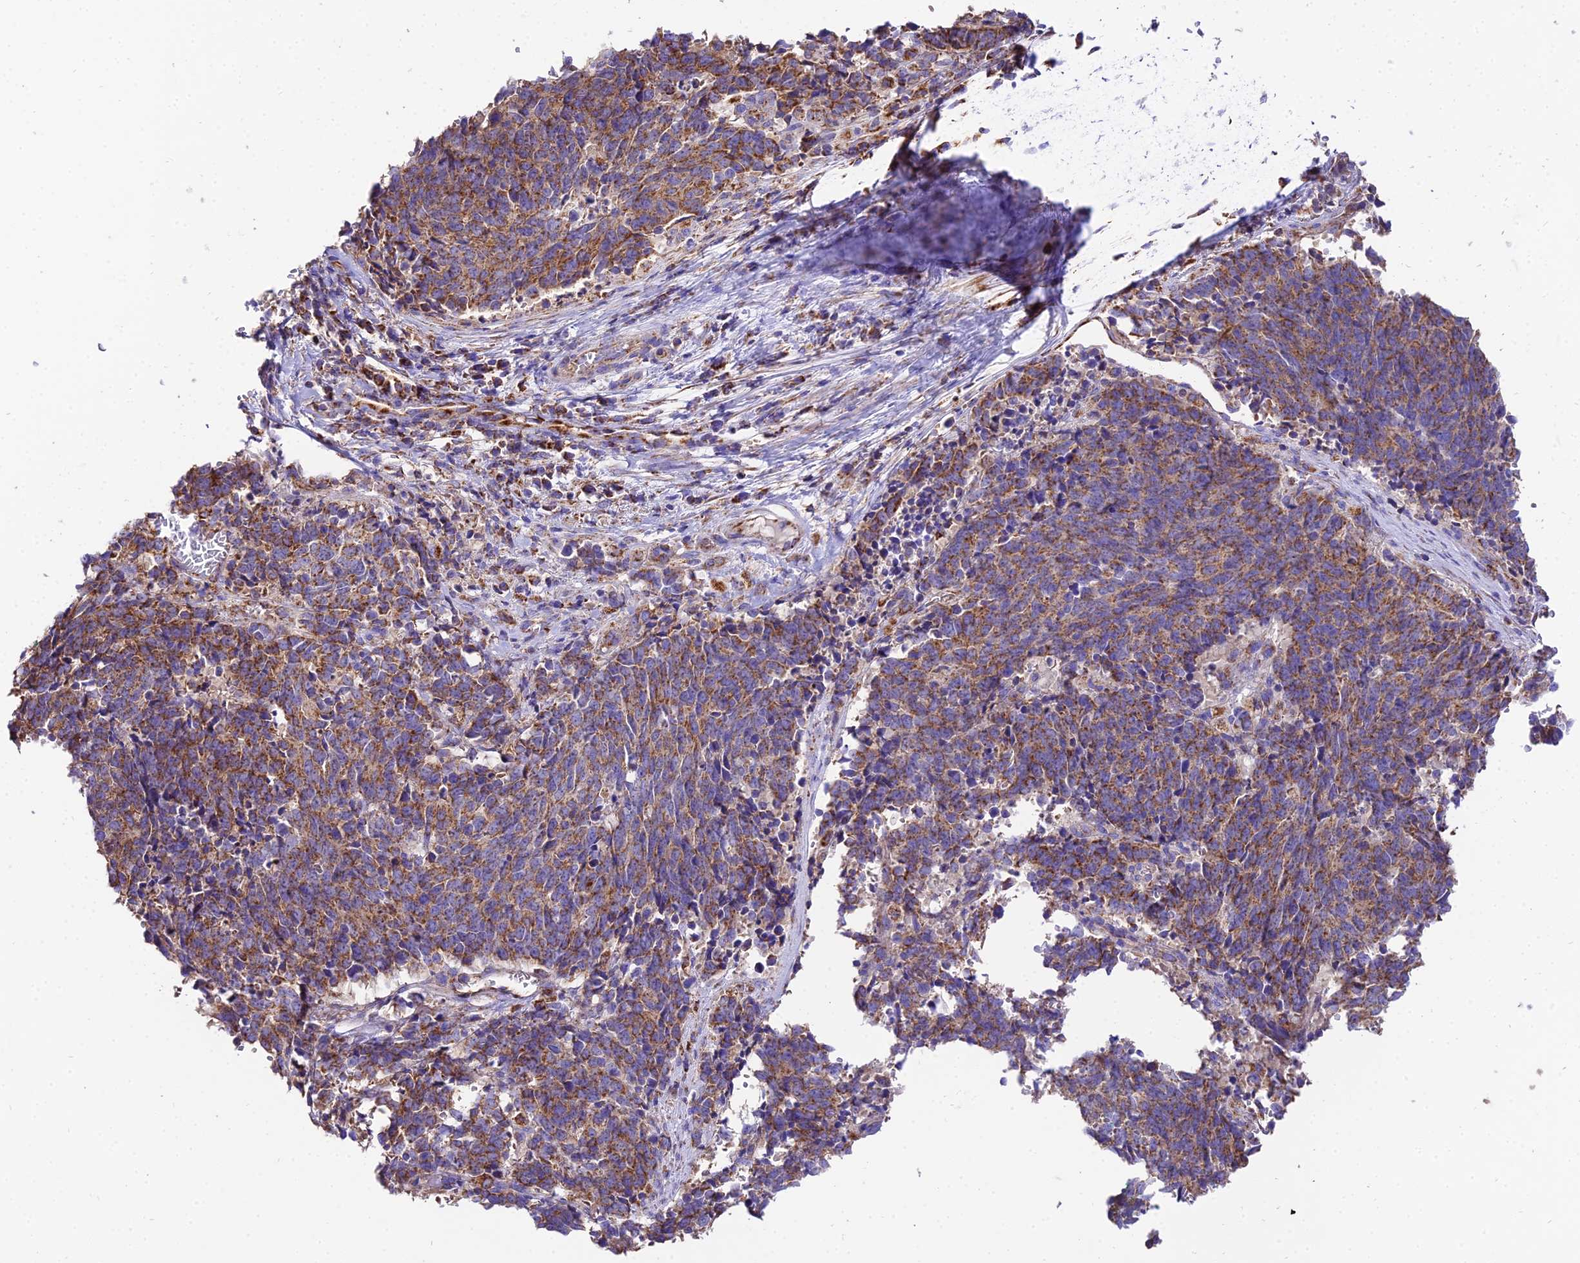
{"staining": {"intensity": "moderate", "quantity": ">75%", "location": "cytoplasmic/membranous"}, "tissue": "cervical cancer", "cell_type": "Tumor cells", "image_type": "cancer", "snomed": [{"axis": "morphology", "description": "Squamous cell carcinoma, NOS"}, {"axis": "topography", "description": "Cervix"}], "caption": "Brown immunohistochemical staining in cervical squamous cell carcinoma reveals moderate cytoplasmic/membranous expression in about >75% of tumor cells.", "gene": "OCIAD1", "patient": {"sex": "female", "age": 29}}